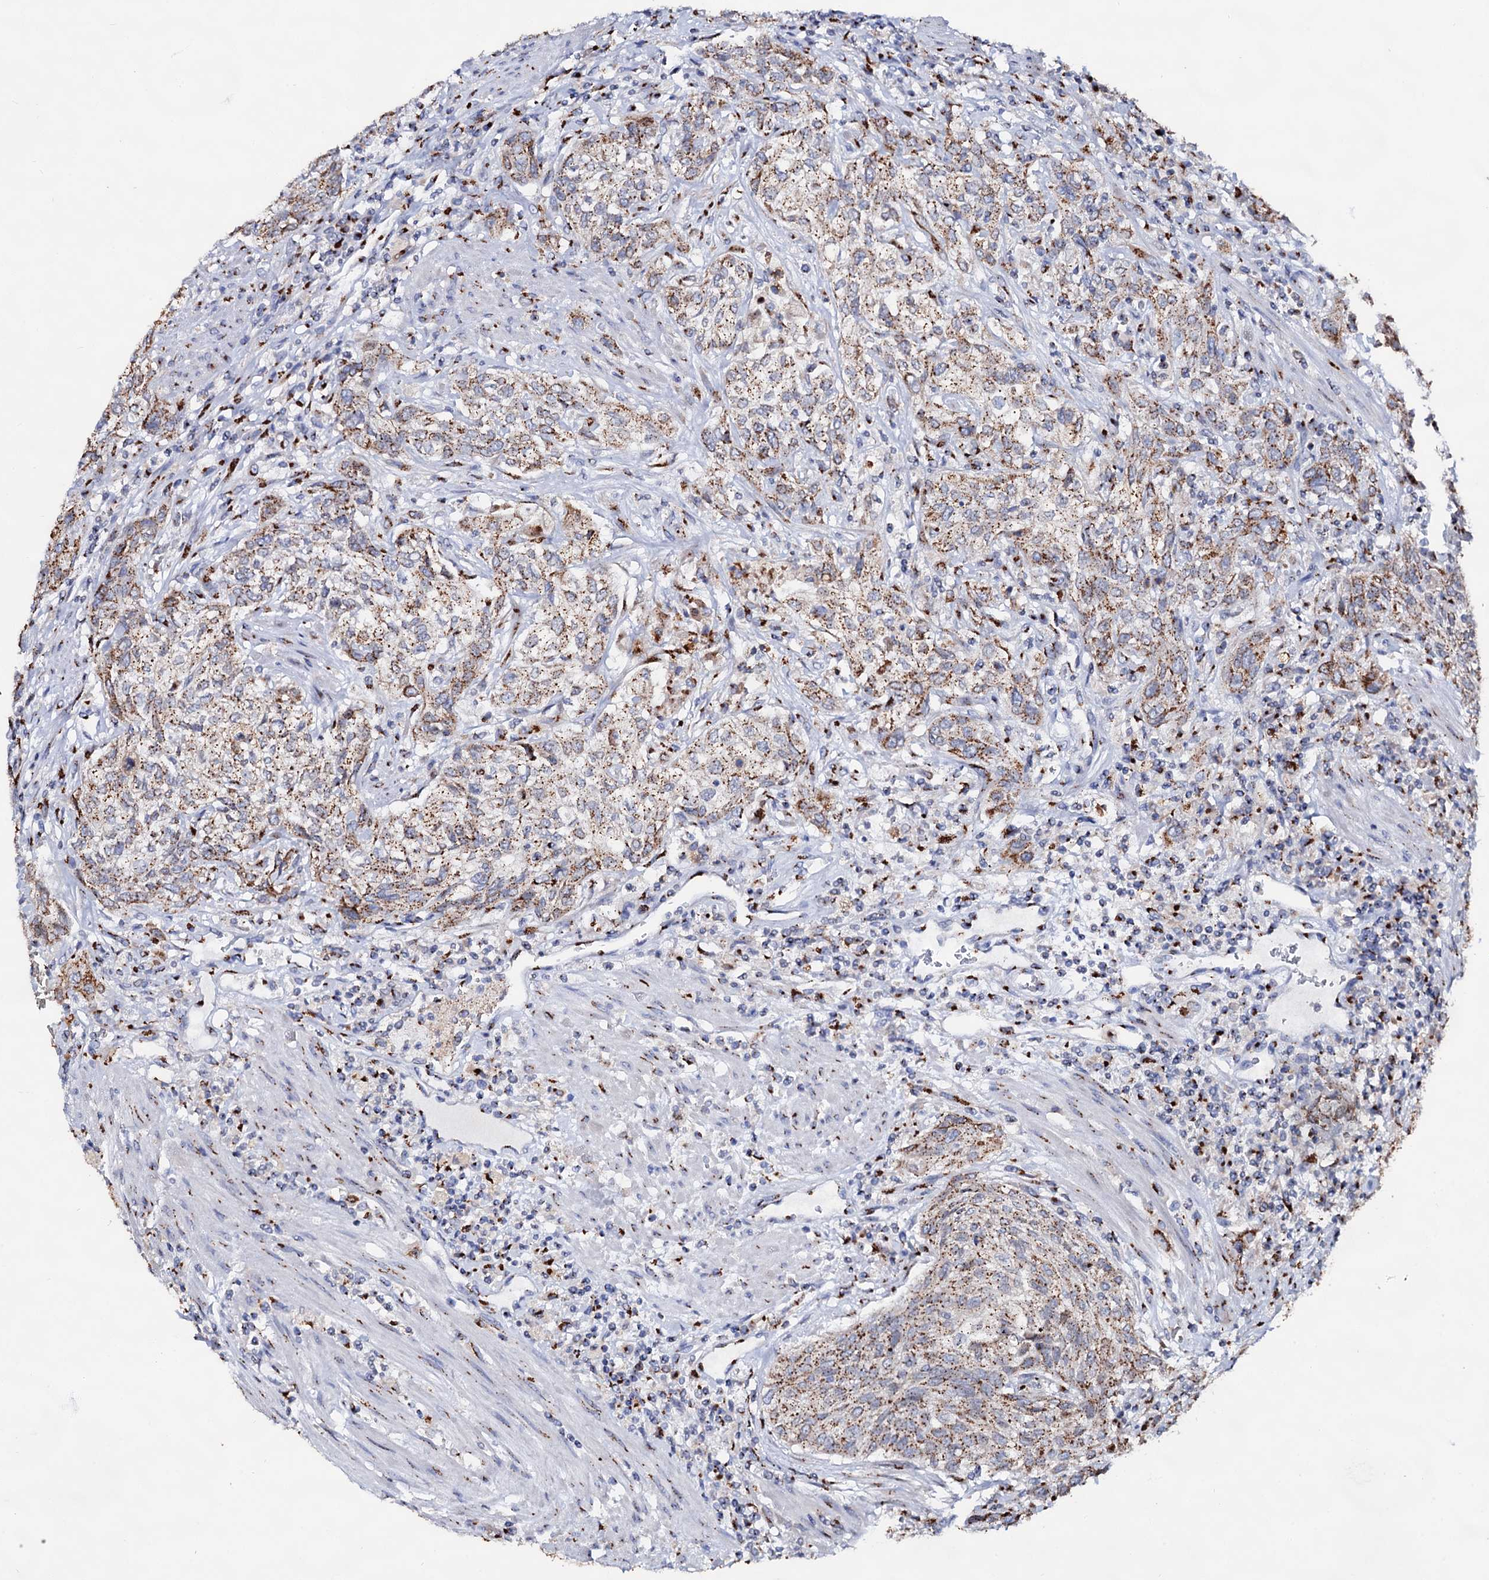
{"staining": {"intensity": "moderate", "quantity": ">75%", "location": "cytoplasmic/membranous"}, "tissue": "urothelial cancer", "cell_type": "Tumor cells", "image_type": "cancer", "snomed": [{"axis": "morphology", "description": "Normal tissue, NOS"}, {"axis": "morphology", "description": "Urothelial carcinoma, NOS"}, {"axis": "topography", "description": "Urinary bladder"}, {"axis": "topography", "description": "Peripheral nerve tissue"}], "caption": "A histopathology image of transitional cell carcinoma stained for a protein demonstrates moderate cytoplasmic/membranous brown staining in tumor cells.", "gene": "TM9SF3", "patient": {"sex": "male", "age": 35}}